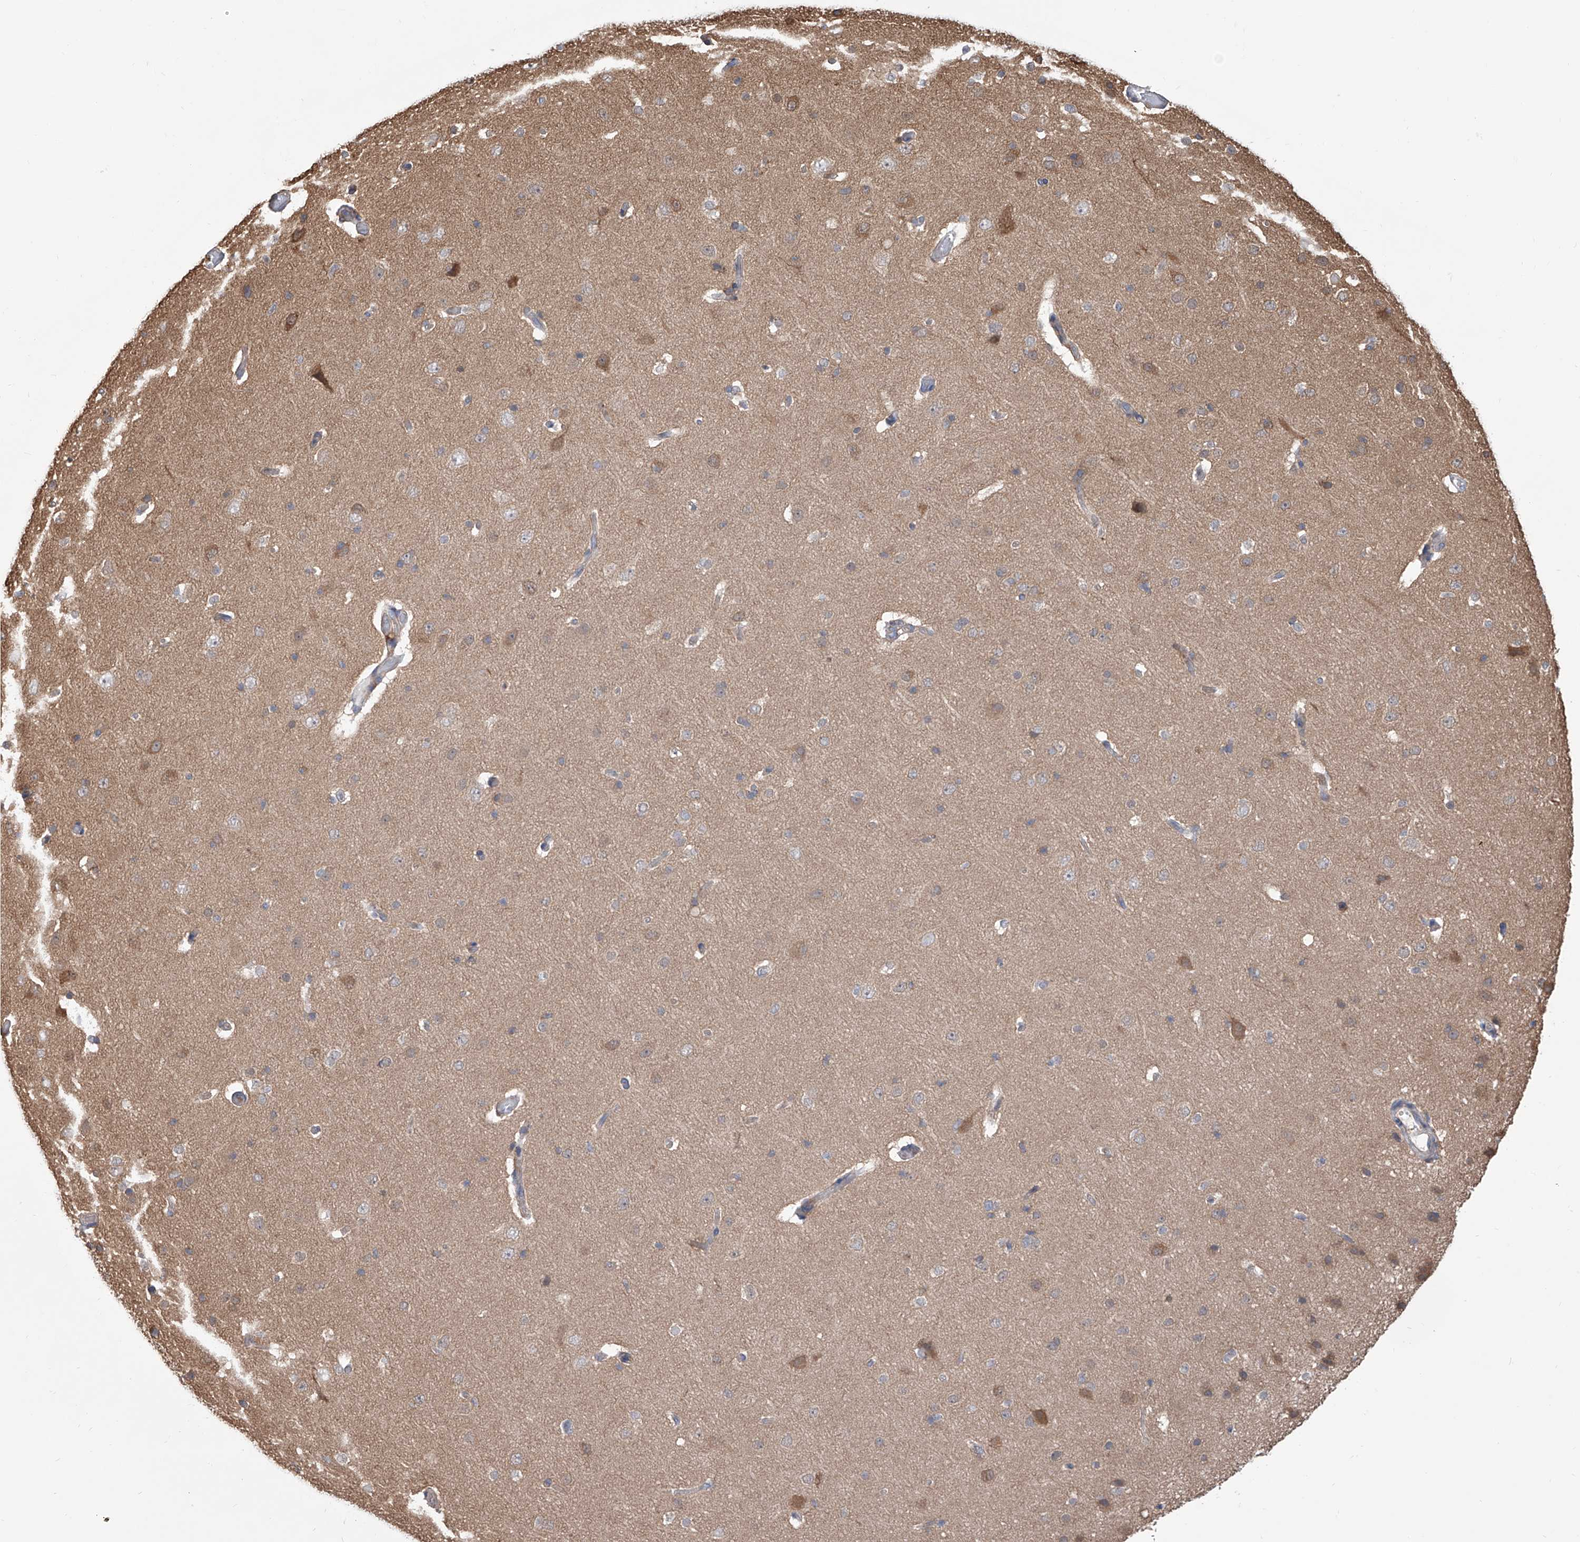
{"staining": {"intensity": "moderate", "quantity": "<25%", "location": "cytoplasmic/membranous"}, "tissue": "cerebral cortex", "cell_type": "Endothelial cells", "image_type": "normal", "snomed": [{"axis": "morphology", "description": "Normal tissue, NOS"}, {"axis": "topography", "description": "Cerebral cortex"}], "caption": "A histopathology image of human cerebral cortex stained for a protein shows moderate cytoplasmic/membranous brown staining in endothelial cells. (Brightfield microscopy of DAB IHC at high magnification).", "gene": "HOXC8", "patient": {"sex": "male", "age": 34}}